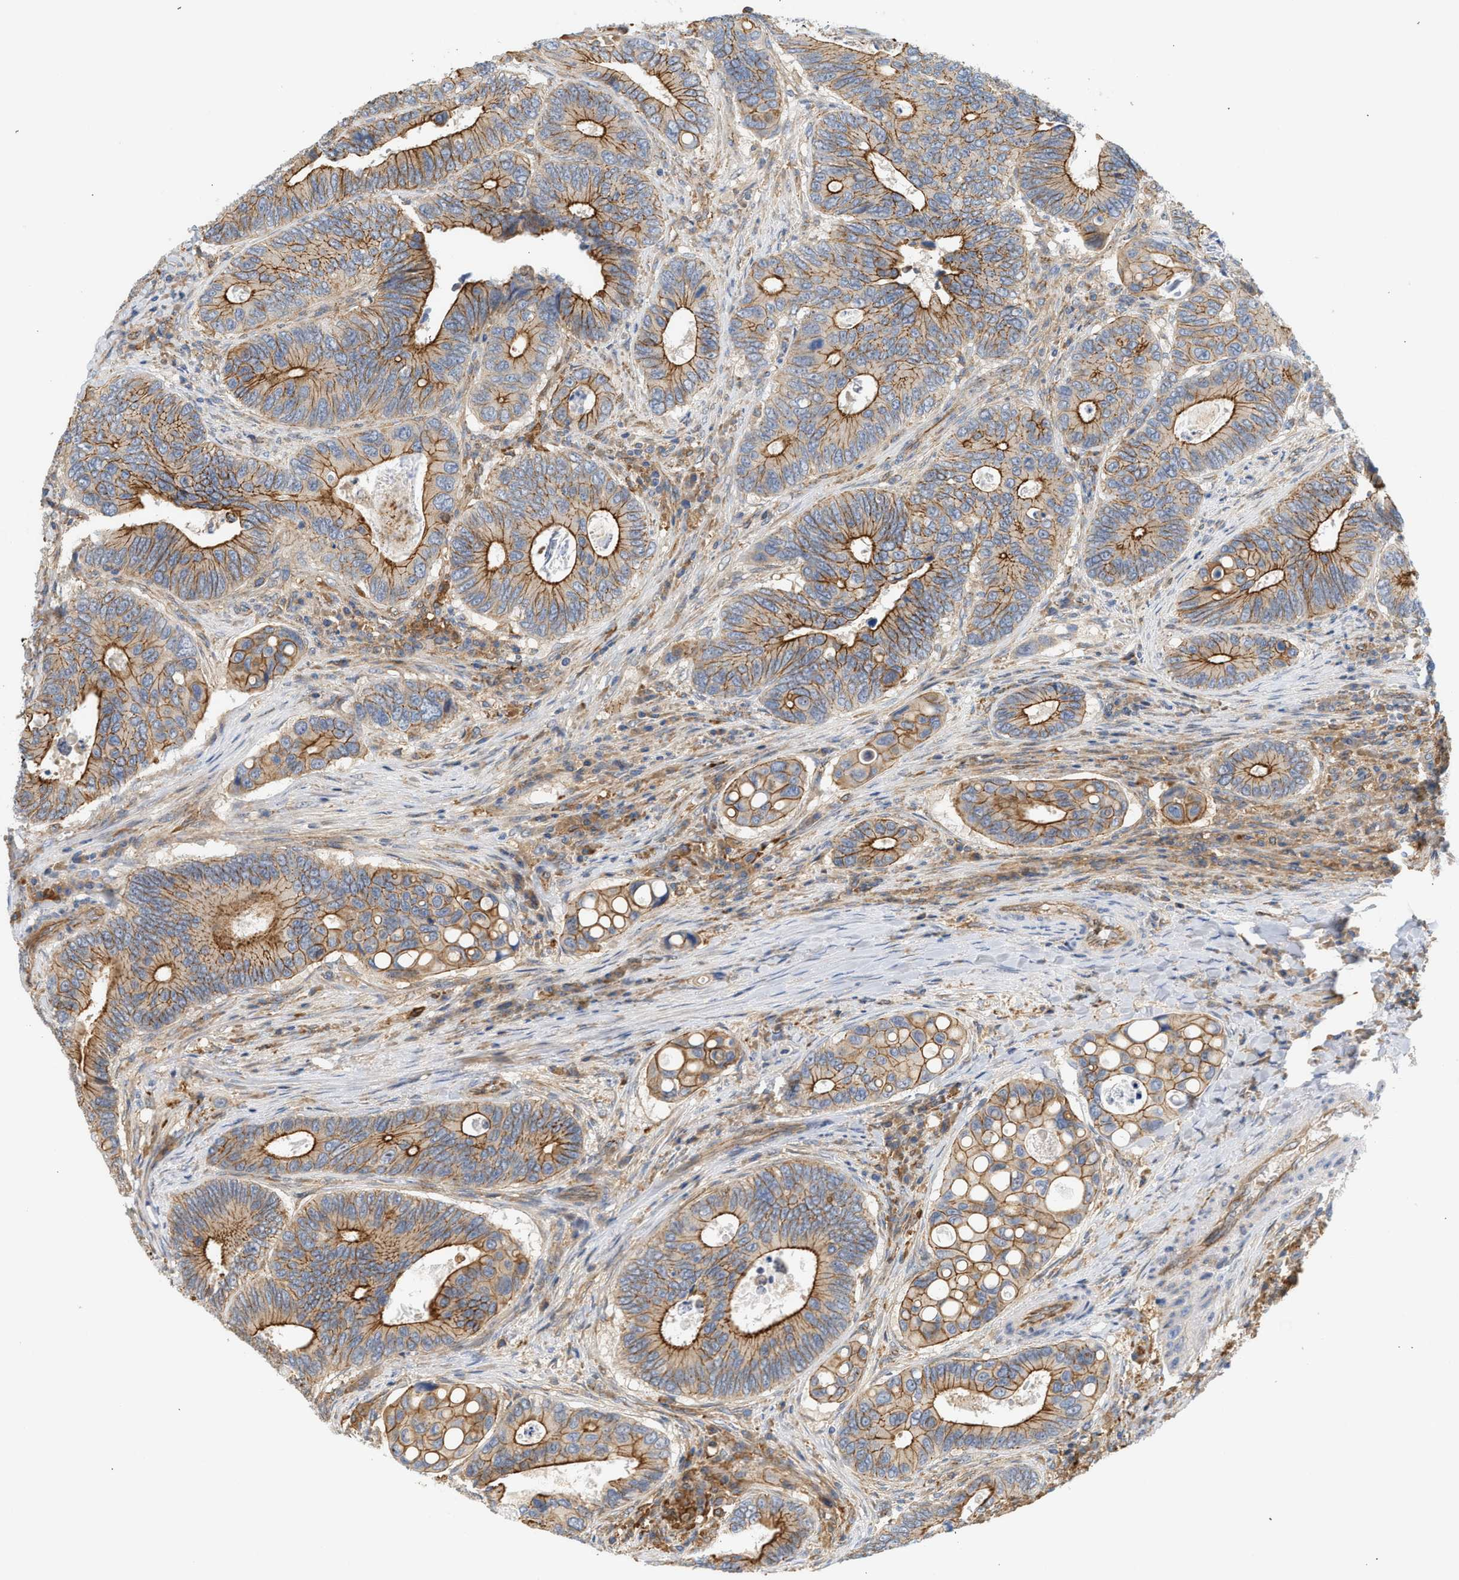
{"staining": {"intensity": "moderate", "quantity": ">75%", "location": "cytoplasmic/membranous"}, "tissue": "colorectal cancer", "cell_type": "Tumor cells", "image_type": "cancer", "snomed": [{"axis": "morphology", "description": "Inflammation, NOS"}, {"axis": "morphology", "description": "Adenocarcinoma, NOS"}, {"axis": "topography", "description": "Colon"}], "caption": "This is a histology image of immunohistochemistry staining of colorectal cancer (adenocarcinoma), which shows moderate staining in the cytoplasmic/membranous of tumor cells.", "gene": "CTXN1", "patient": {"sex": "male", "age": 72}}